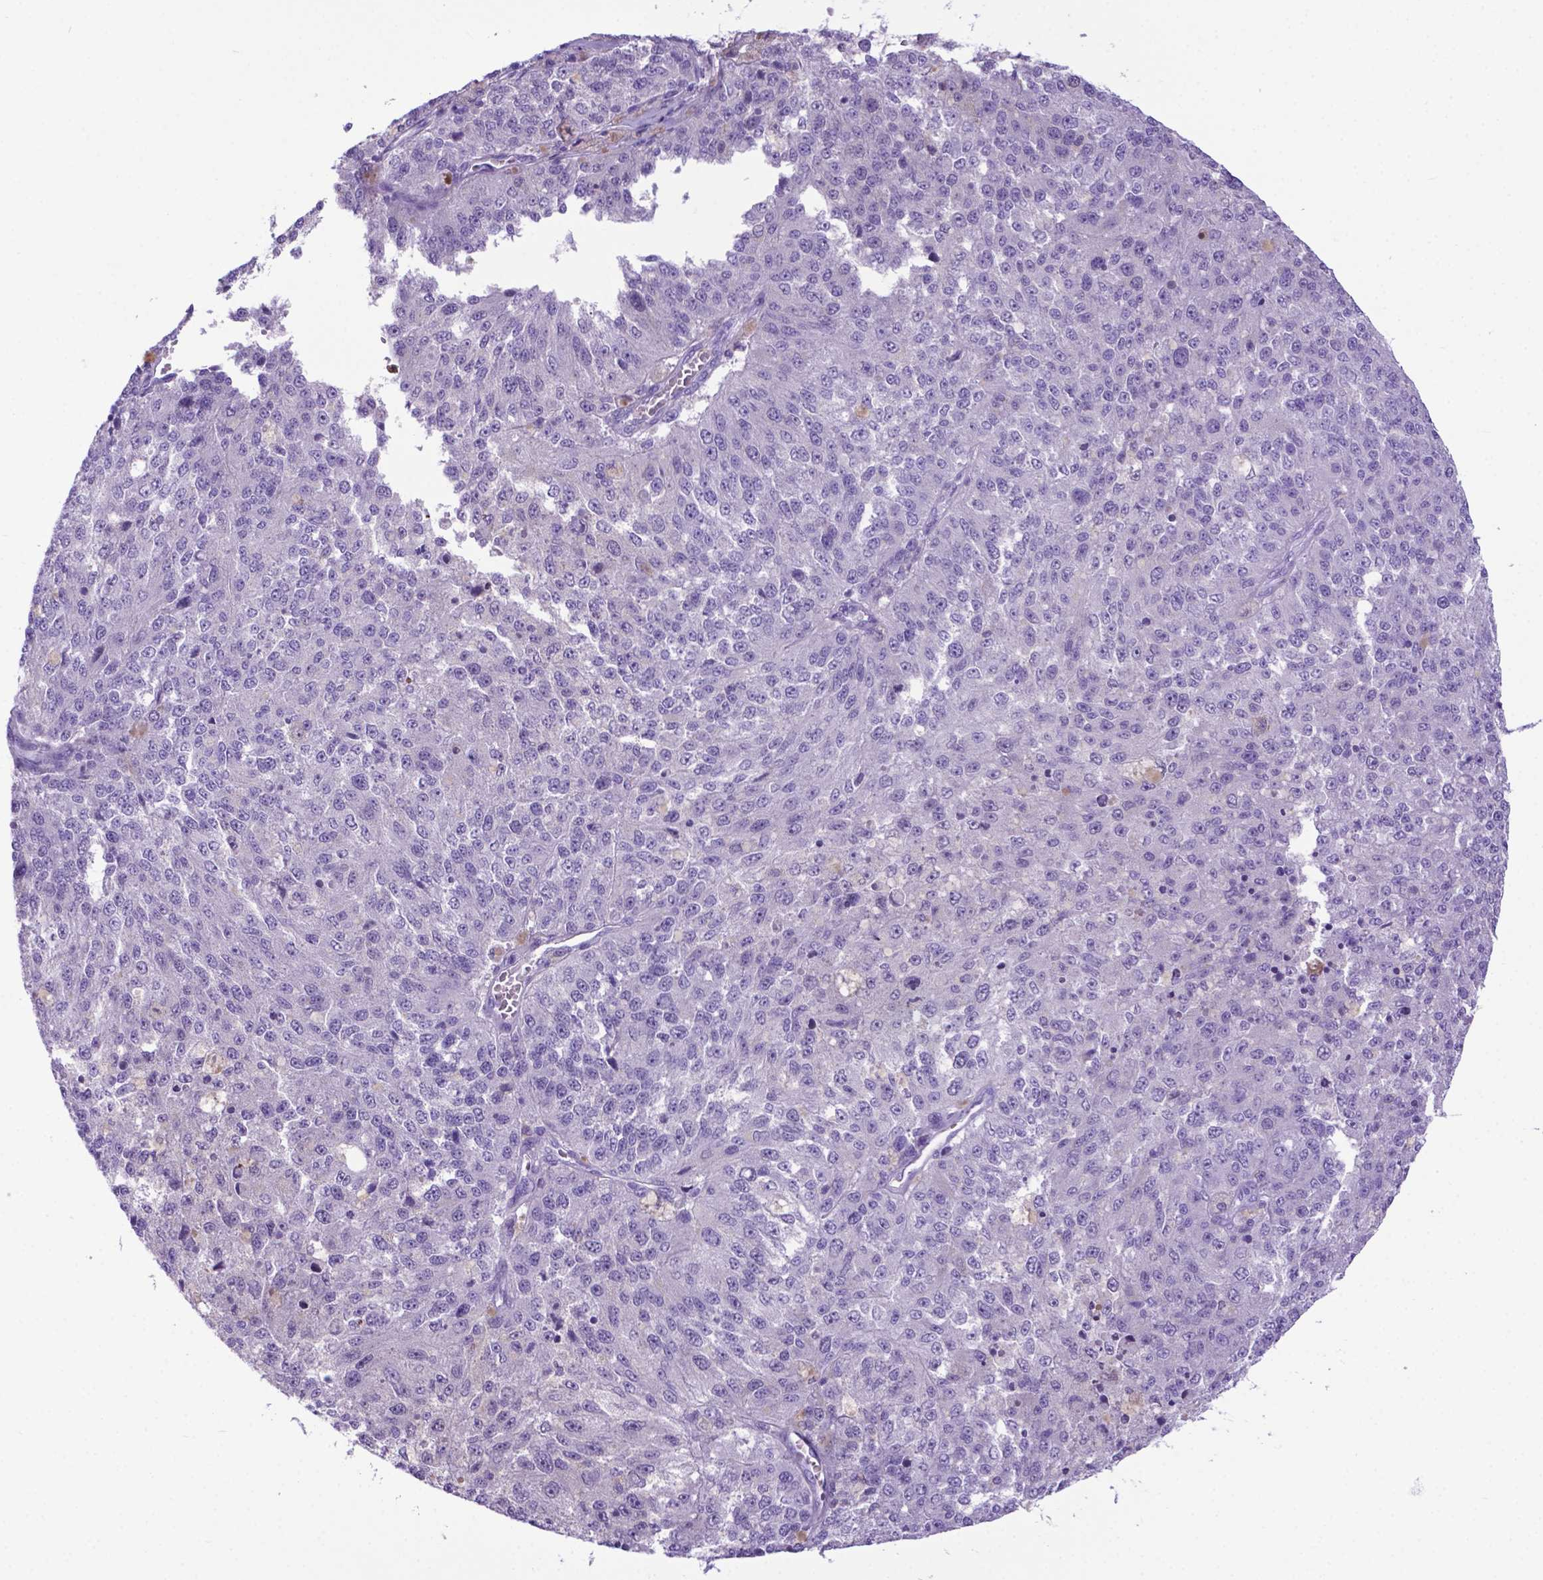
{"staining": {"intensity": "negative", "quantity": "none", "location": "none"}, "tissue": "melanoma", "cell_type": "Tumor cells", "image_type": "cancer", "snomed": [{"axis": "morphology", "description": "Malignant melanoma, Metastatic site"}, {"axis": "topography", "description": "Lymph node"}], "caption": "Melanoma was stained to show a protein in brown. There is no significant positivity in tumor cells.", "gene": "LZTR1", "patient": {"sex": "female", "age": 64}}